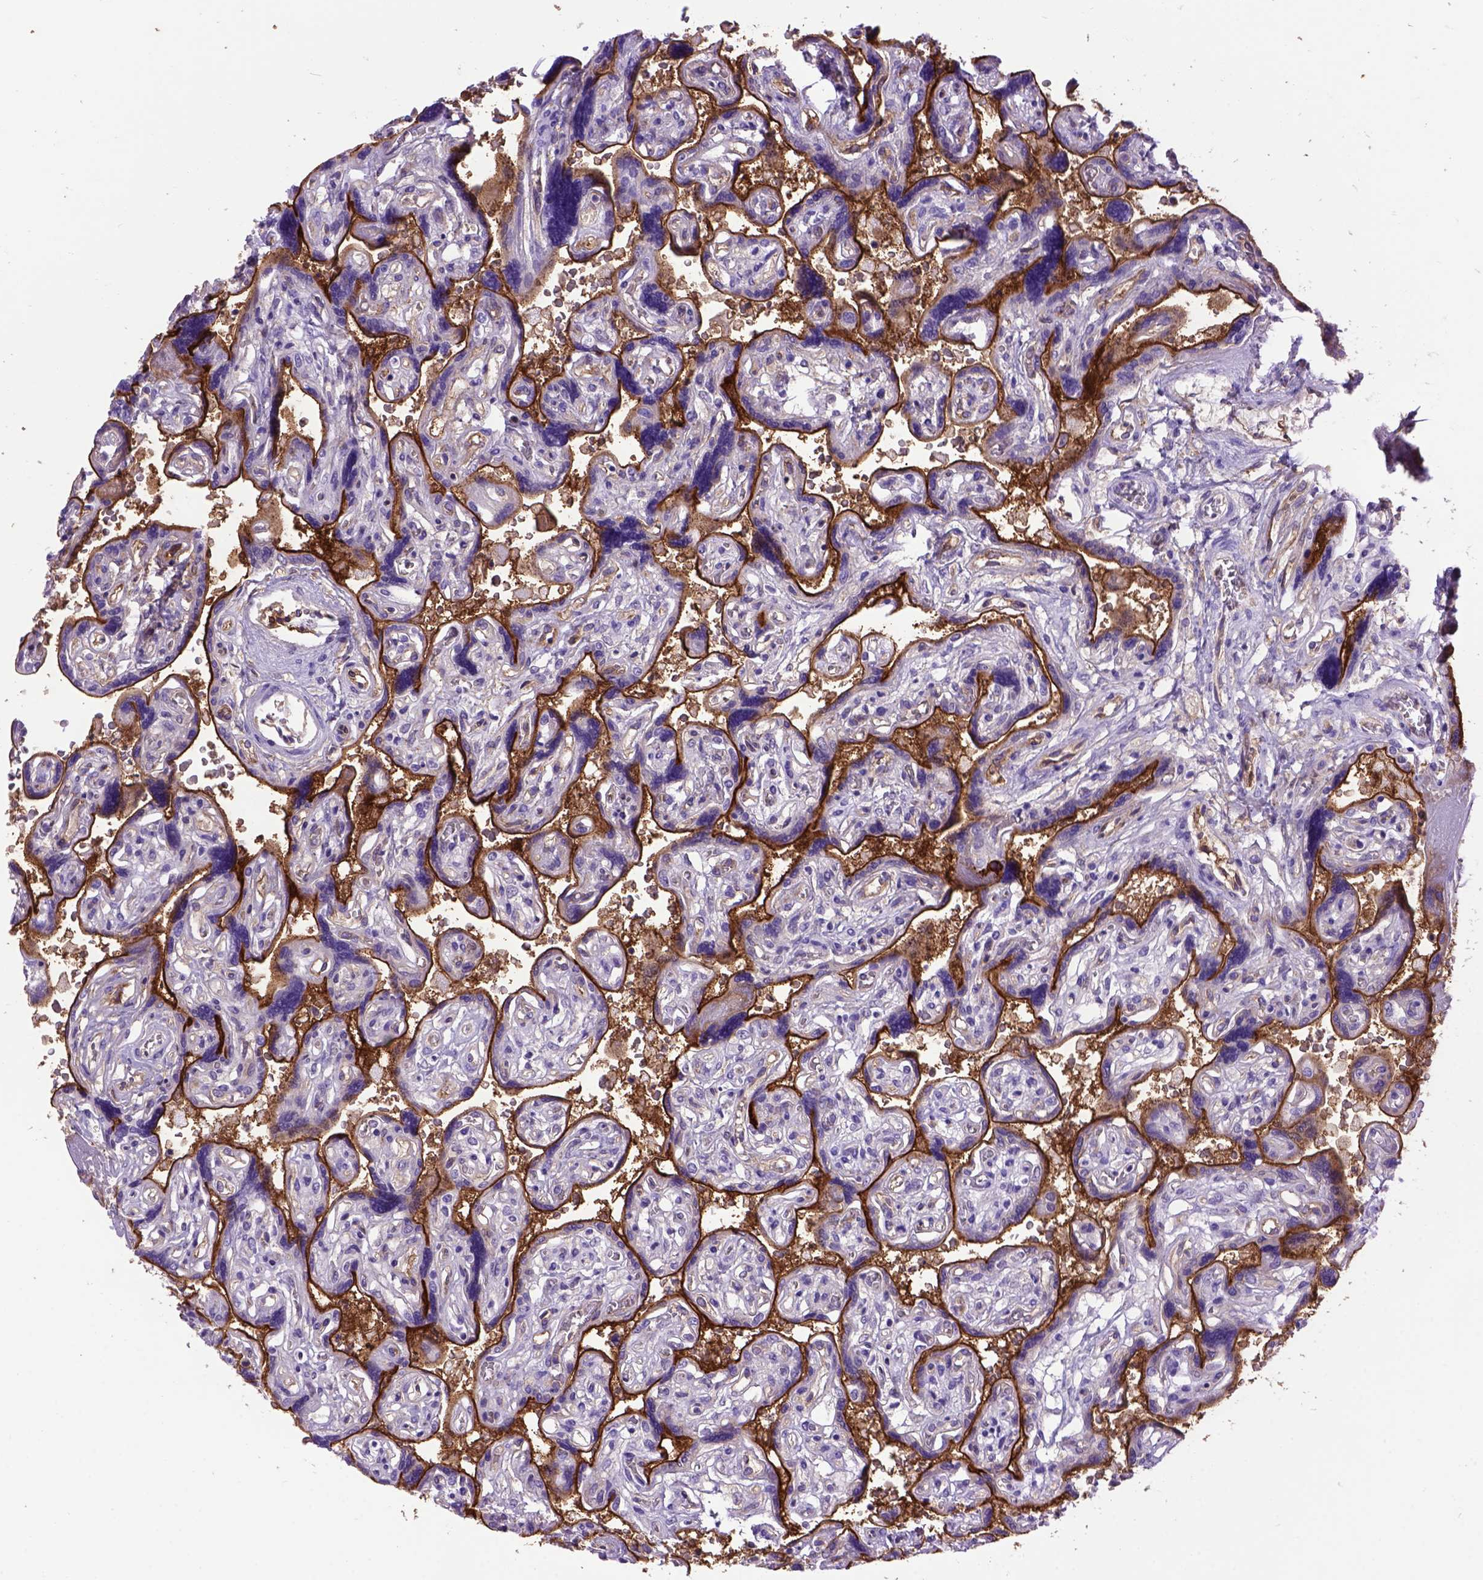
{"staining": {"intensity": "negative", "quantity": "none", "location": "none"}, "tissue": "placenta", "cell_type": "Decidual cells", "image_type": "normal", "snomed": [{"axis": "morphology", "description": "Normal tissue, NOS"}, {"axis": "topography", "description": "Placenta"}], "caption": "IHC photomicrograph of unremarkable placenta: placenta stained with DAB demonstrates no significant protein staining in decidual cells.", "gene": "ENG", "patient": {"sex": "female", "age": 32}}